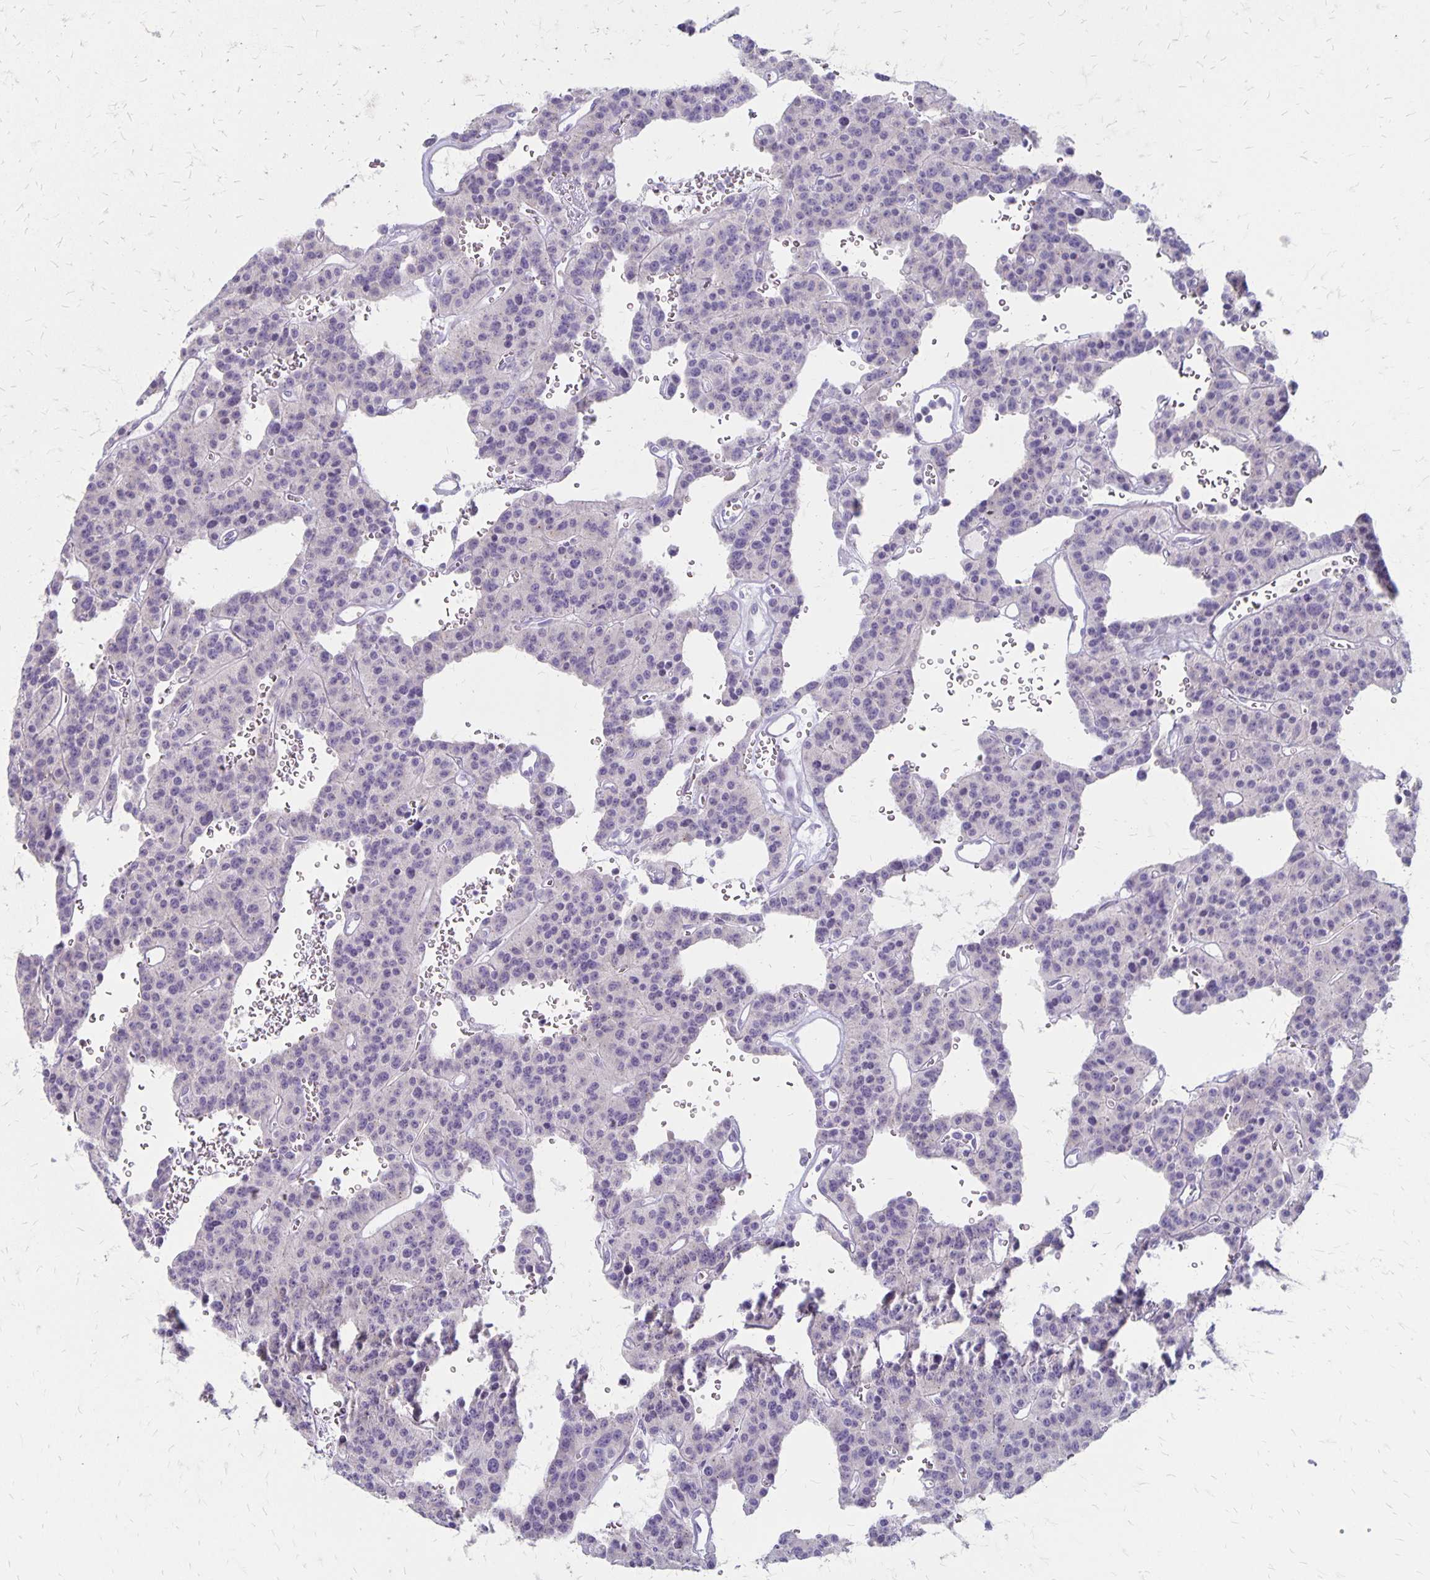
{"staining": {"intensity": "negative", "quantity": "none", "location": "none"}, "tissue": "carcinoid", "cell_type": "Tumor cells", "image_type": "cancer", "snomed": [{"axis": "morphology", "description": "Carcinoid, malignant, NOS"}, {"axis": "topography", "description": "Lung"}], "caption": "Immunohistochemistry micrograph of neoplastic tissue: human malignant carcinoid stained with DAB (3,3'-diaminobenzidine) shows no significant protein positivity in tumor cells.", "gene": "HOMER1", "patient": {"sex": "female", "age": 71}}